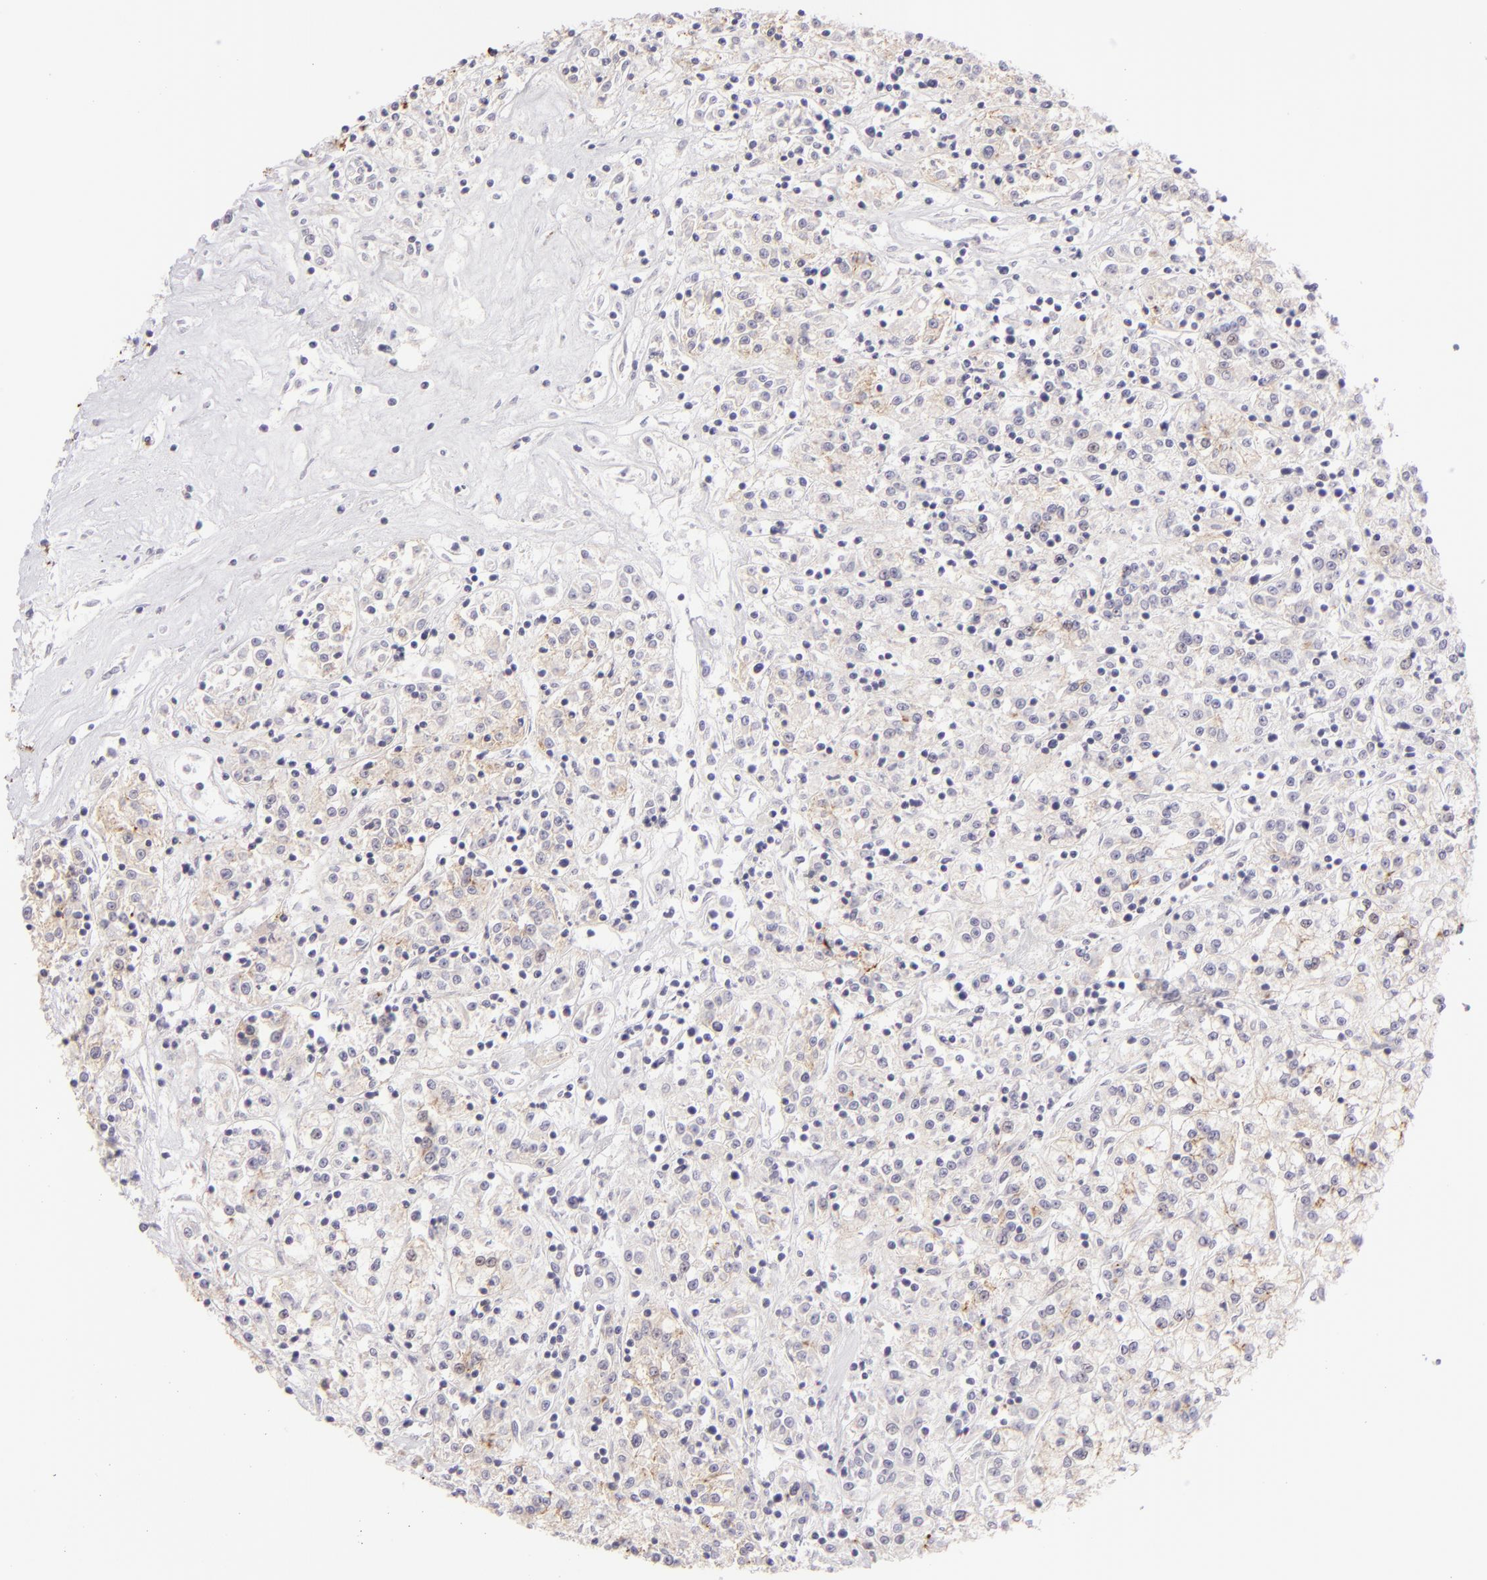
{"staining": {"intensity": "negative", "quantity": "none", "location": "none"}, "tissue": "renal cancer", "cell_type": "Tumor cells", "image_type": "cancer", "snomed": [{"axis": "morphology", "description": "Adenocarcinoma, NOS"}, {"axis": "topography", "description": "Kidney"}], "caption": "Immunohistochemistry (IHC) photomicrograph of renal cancer (adenocarcinoma) stained for a protein (brown), which reveals no staining in tumor cells.", "gene": "CLDN4", "patient": {"sex": "female", "age": 76}}